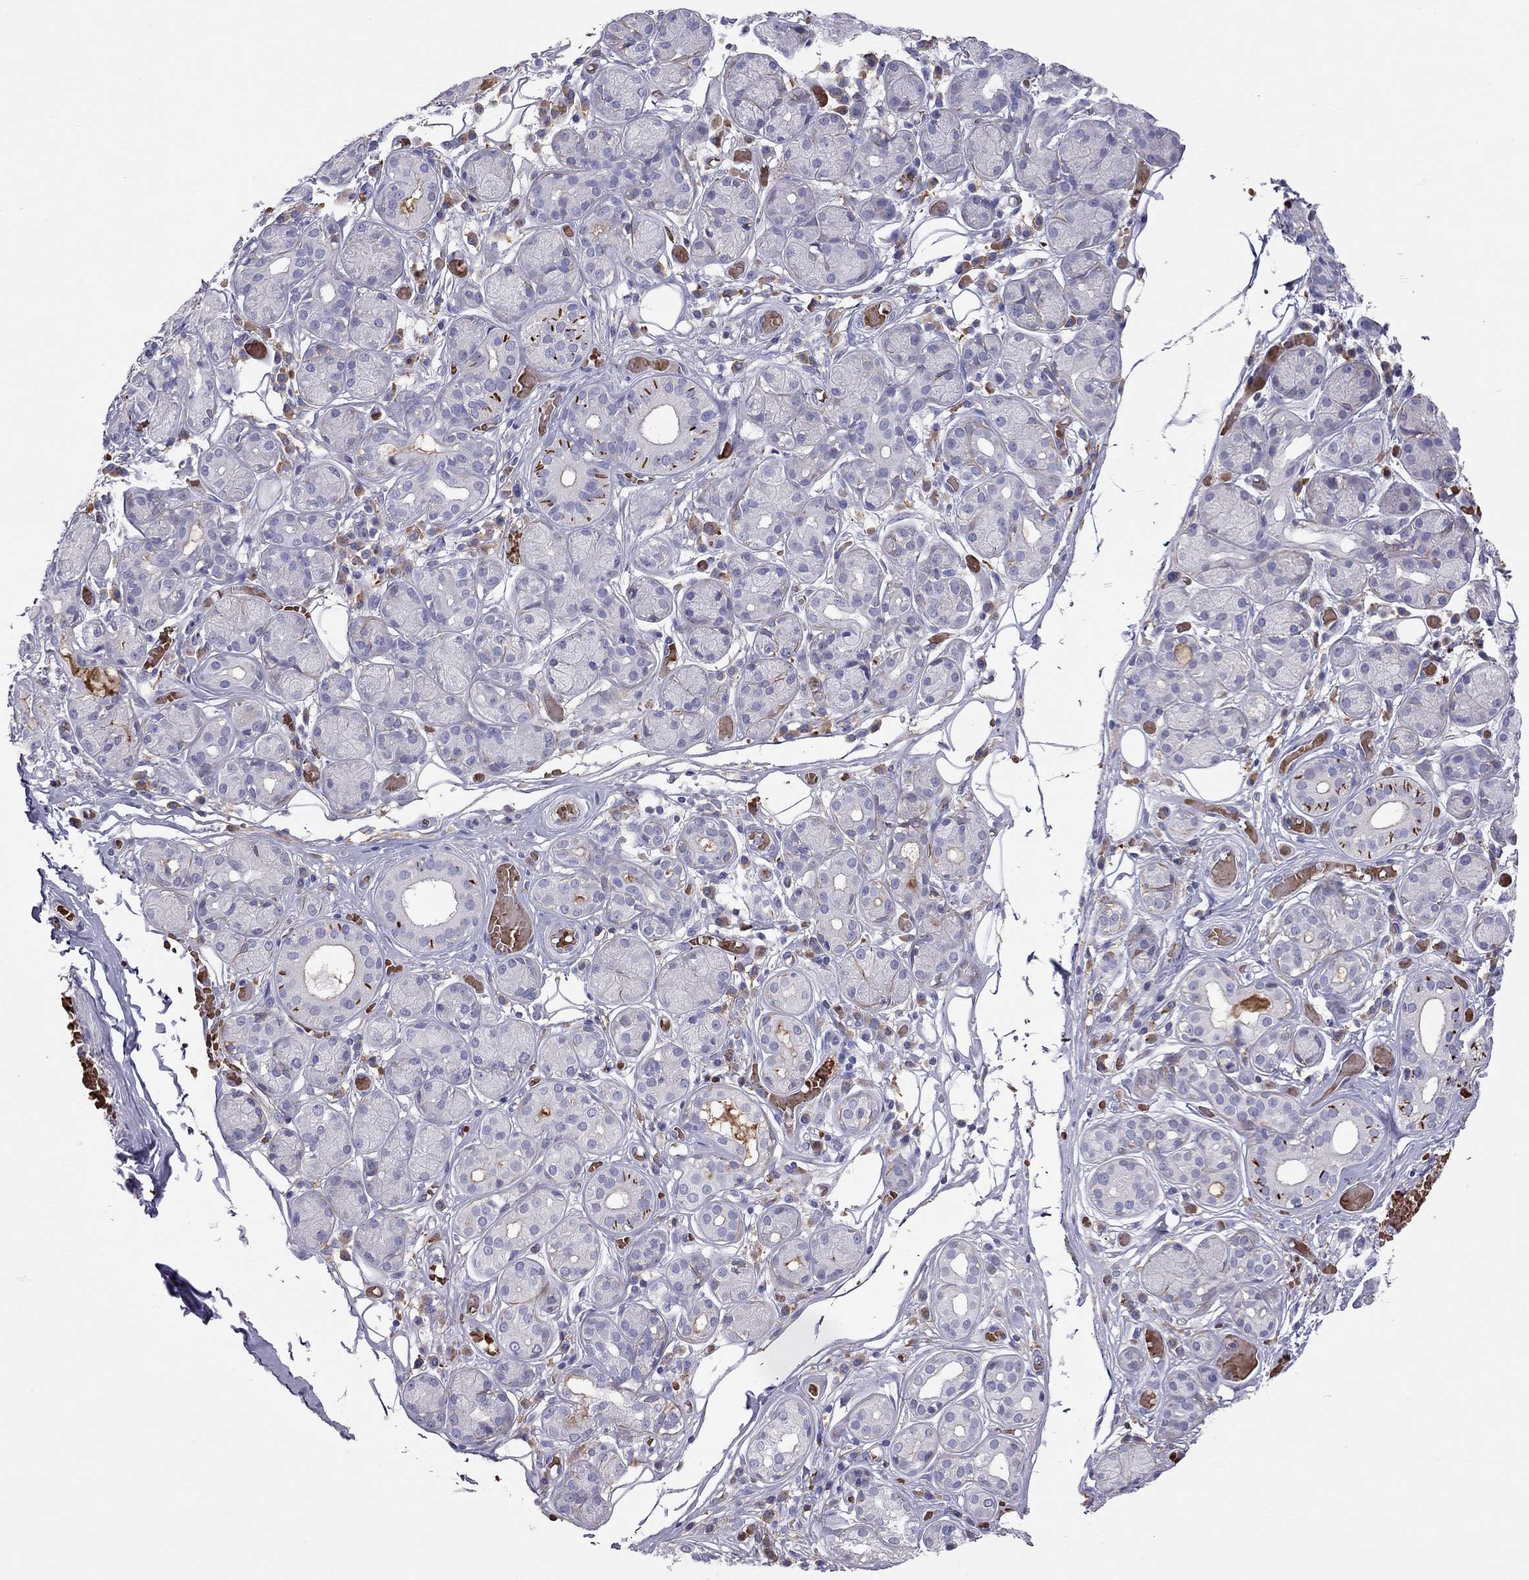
{"staining": {"intensity": "negative", "quantity": "none", "location": "none"}, "tissue": "salivary gland", "cell_type": "Glandular cells", "image_type": "normal", "snomed": [{"axis": "morphology", "description": "Normal tissue, NOS"}, {"axis": "topography", "description": "Salivary gland"}, {"axis": "topography", "description": "Peripheral nerve tissue"}], "caption": "This is an immunohistochemistry (IHC) image of benign salivary gland. There is no staining in glandular cells.", "gene": "FRMD1", "patient": {"sex": "male", "age": 71}}